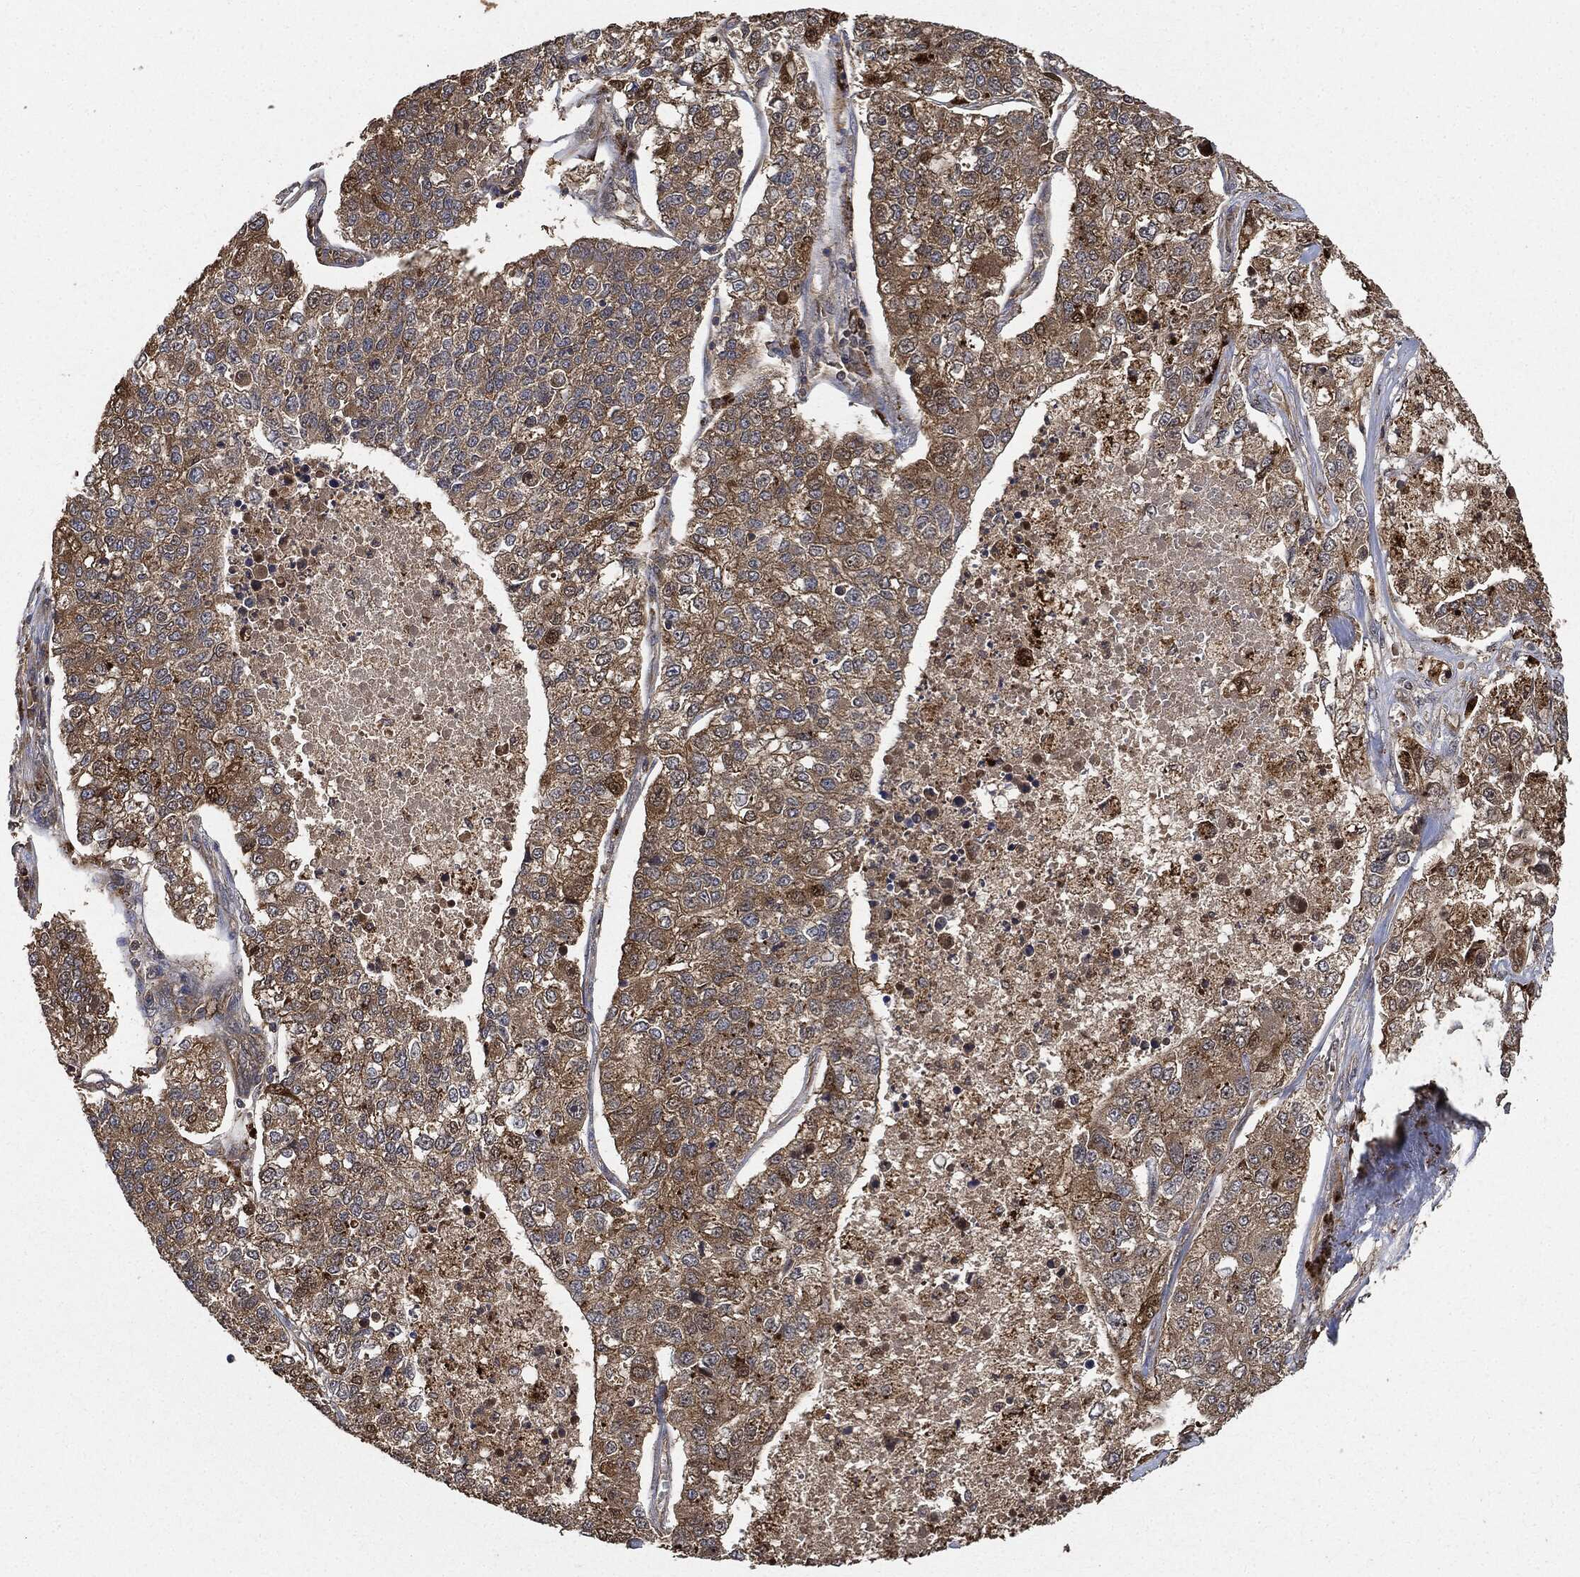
{"staining": {"intensity": "weak", "quantity": ">75%", "location": "cytoplasmic/membranous"}, "tissue": "lung cancer", "cell_type": "Tumor cells", "image_type": "cancer", "snomed": [{"axis": "morphology", "description": "Adenocarcinoma, NOS"}, {"axis": "topography", "description": "Lung"}], "caption": "The immunohistochemical stain shows weak cytoplasmic/membranous expression in tumor cells of adenocarcinoma (lung) tissue.", "gene": "BRAF", "patient": {"sex": "male", "age": 49}}